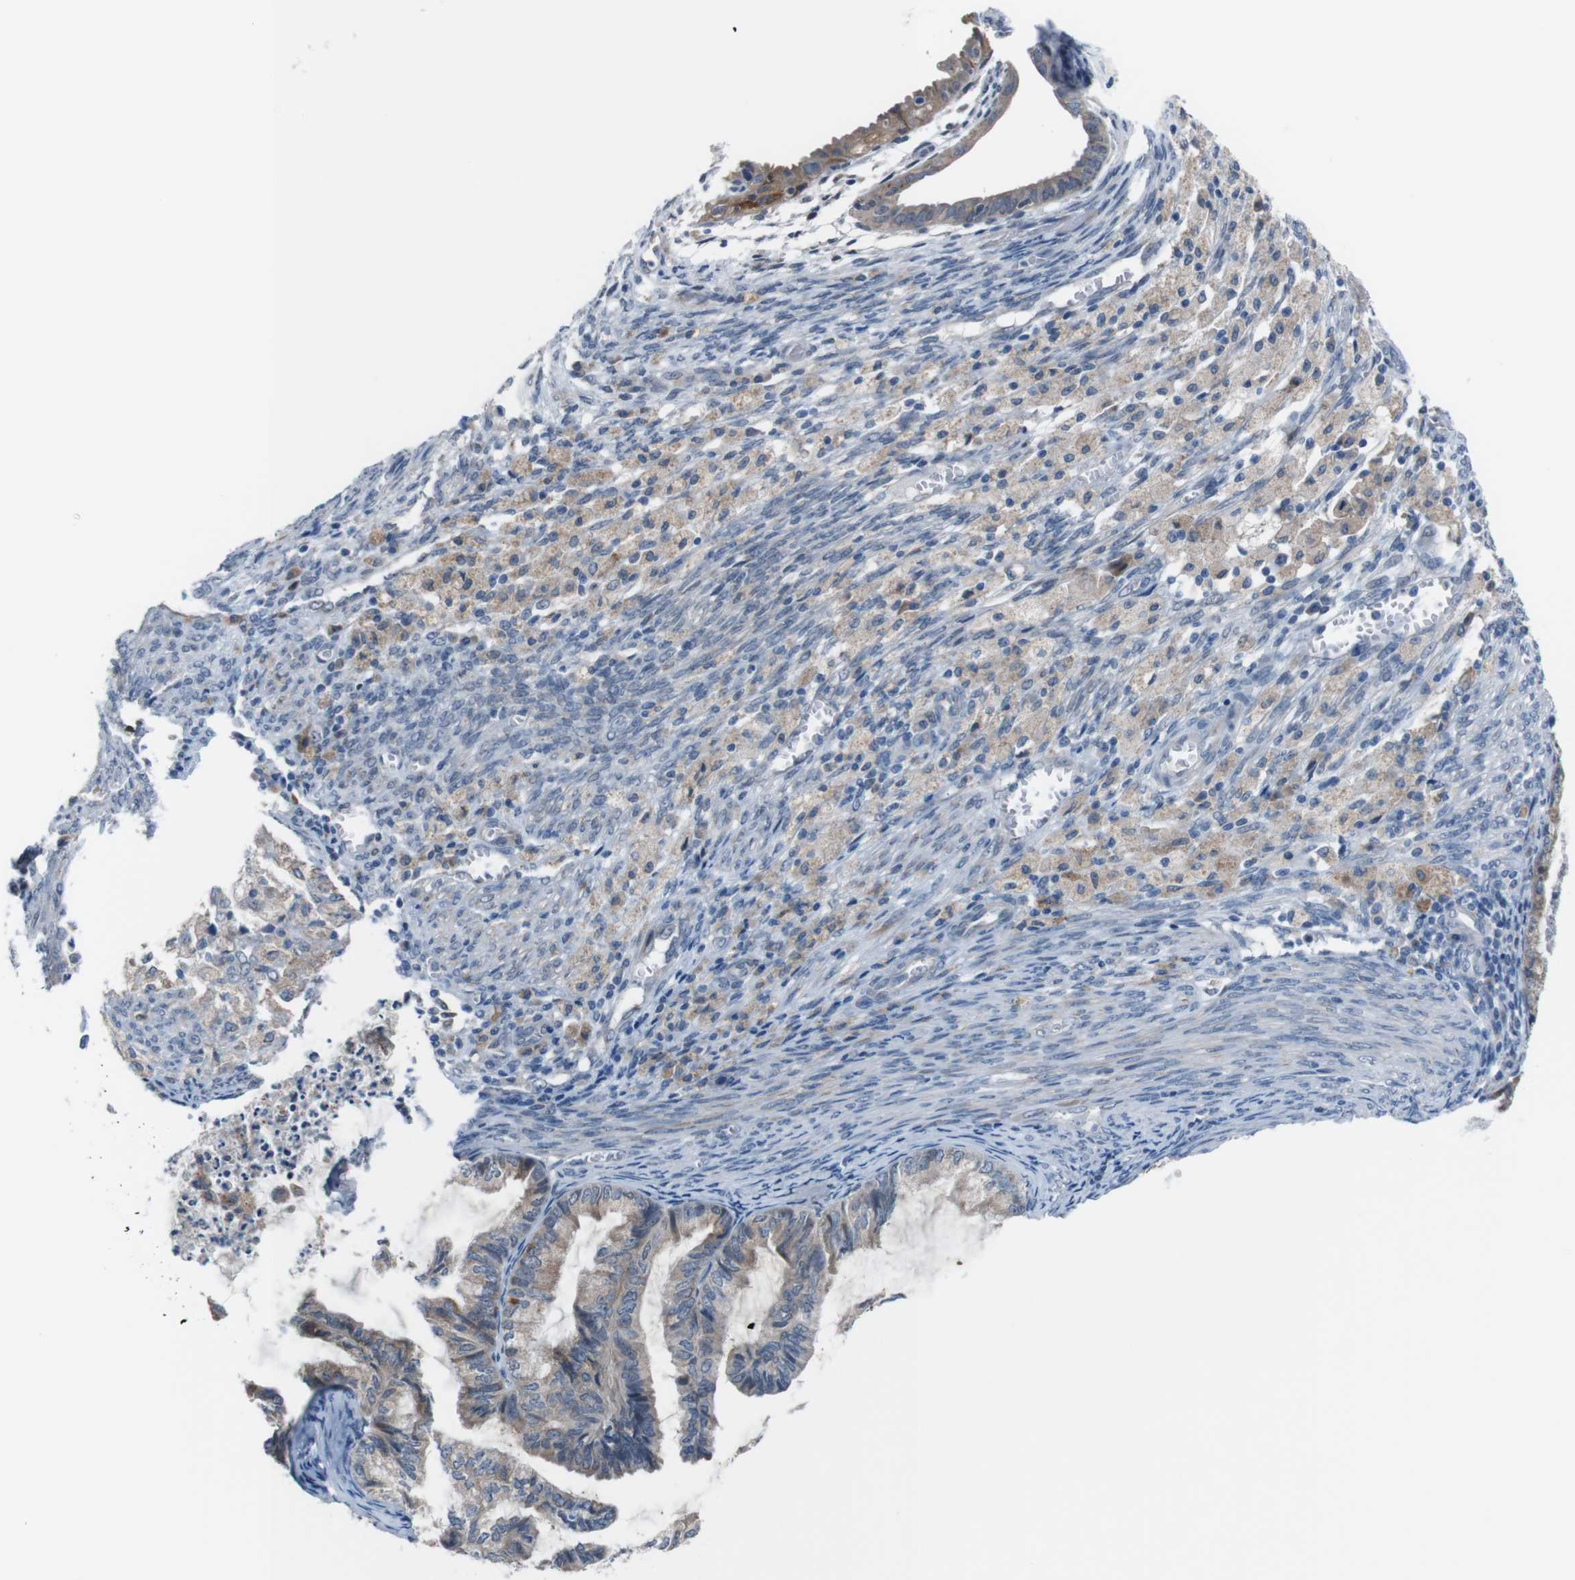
{"staining": {"intensity": "weak", "quantity": ">75%", "location": "nuclear"}, "tissue": "cervical cancer", "cell_type": "Tumor cells", "image_type": "cancer", "snomed": [{"axis": "morphology", "description": "Normal tissue, NOS"}, {"axis": "morphology", "description": "Adenocarcinoma, NOS"}, {"axis": "topography", "description": "Cervix"}, {"axis": "topography", "description": "Endometrium"}], "caption": "Tumor cells demonstrate weak nuclear positivity in approximately >75% of cells in cervical cancer (adenocarcinoma).", "gene": "CDH22", "patient": {"sex": "female", "age": 86}}